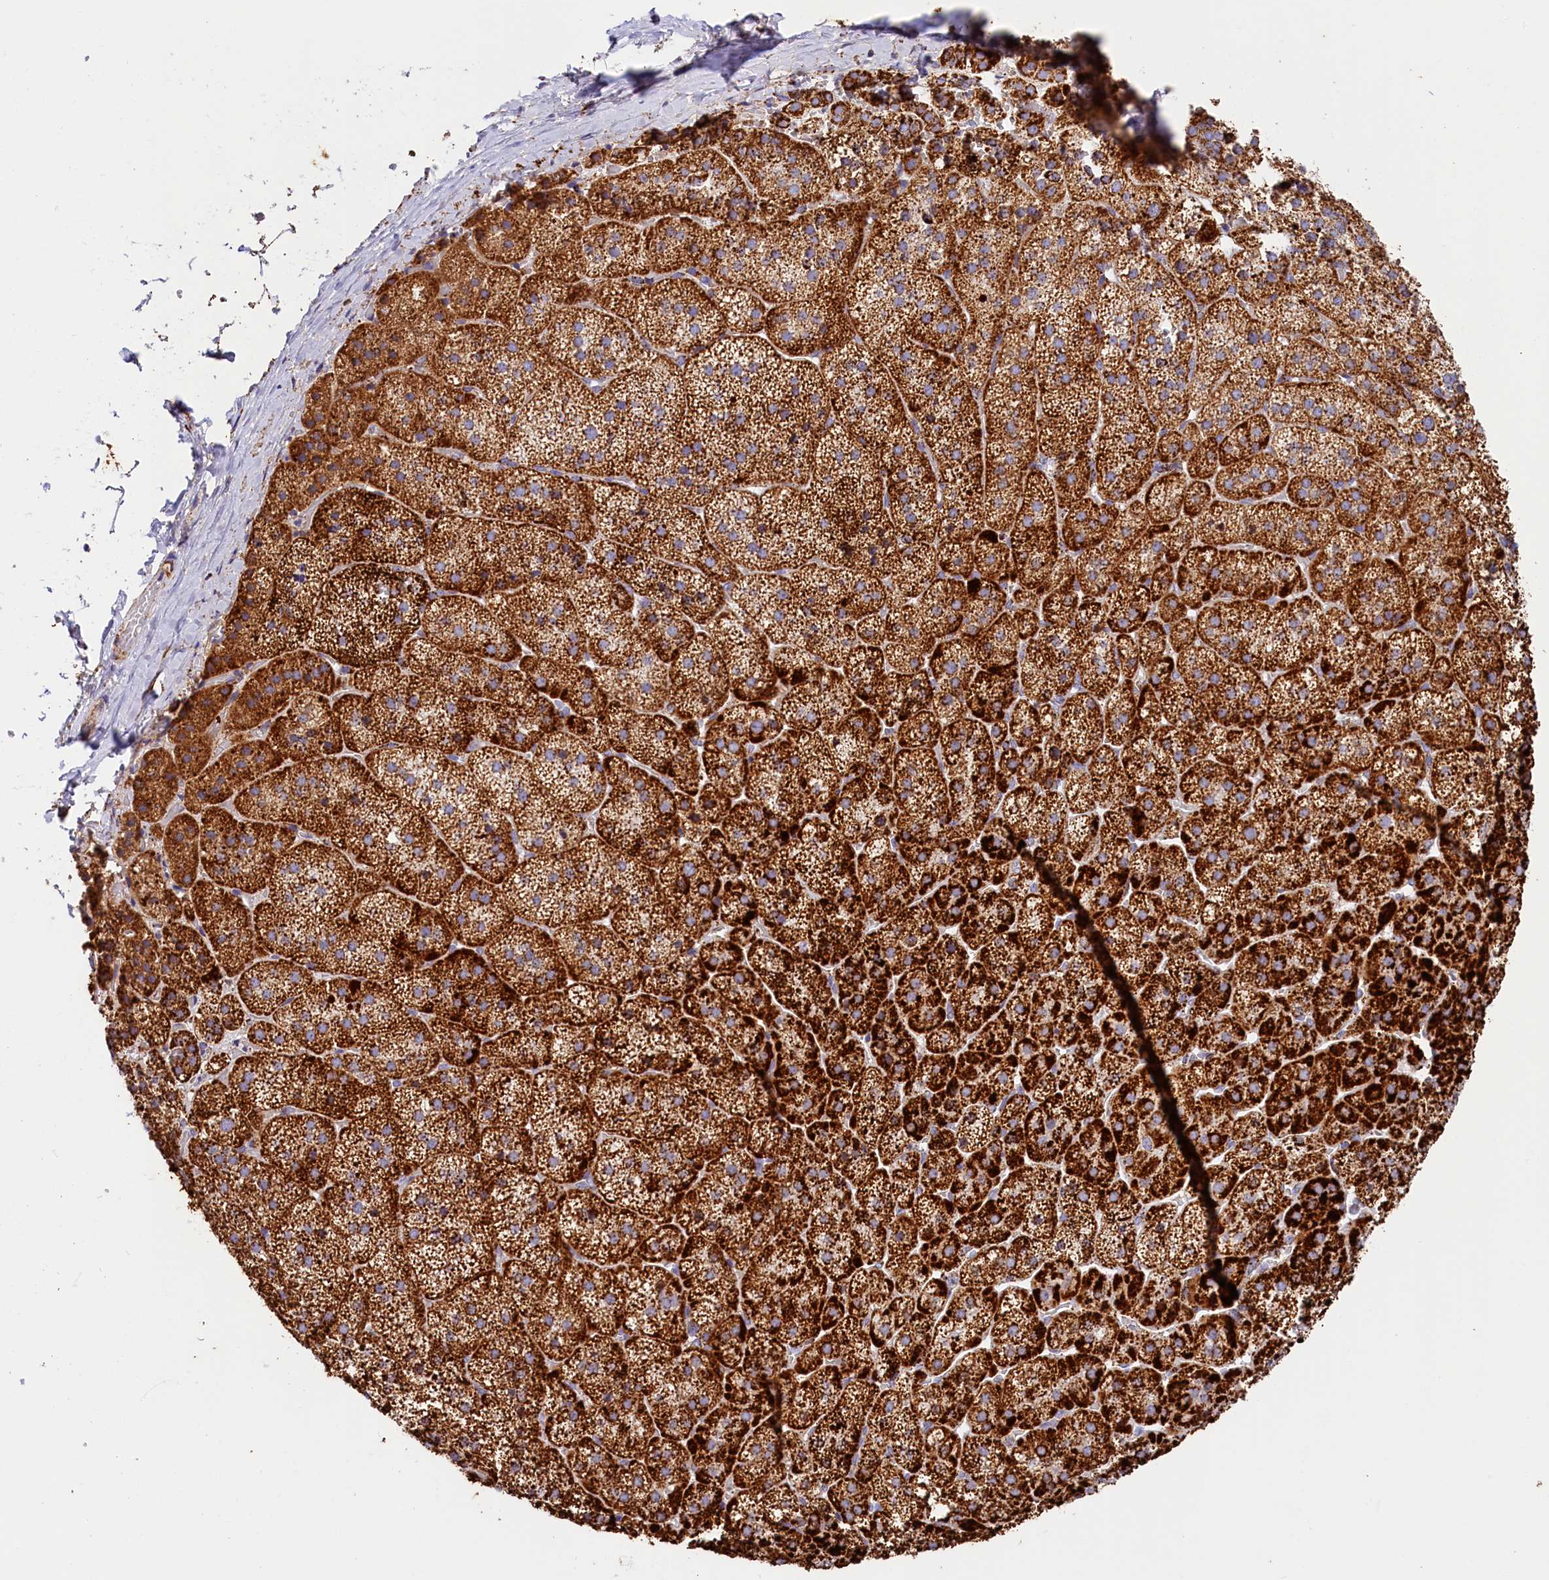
{"staining": {"intensity": "strong", "quantity": ">75%", "location": "cytoplasmic/membranous"}, "tissue": "adrenal gland", "cell_type": "Glandular cells", "image_type": "normal", "snomed": [{"axis": "morphology", "description": "Normal tissue, NOS"}, {"axis": "topography", "description": "Adrenal gland"}], "caption": "Brown immunohistochemical staining in normal human adrenal gland reveals strong cytoplasmic/membranous positivity in about >75% of glandular cells.", "gene": "AKTIP", "patient": {"sex": "female", "age": 44}}